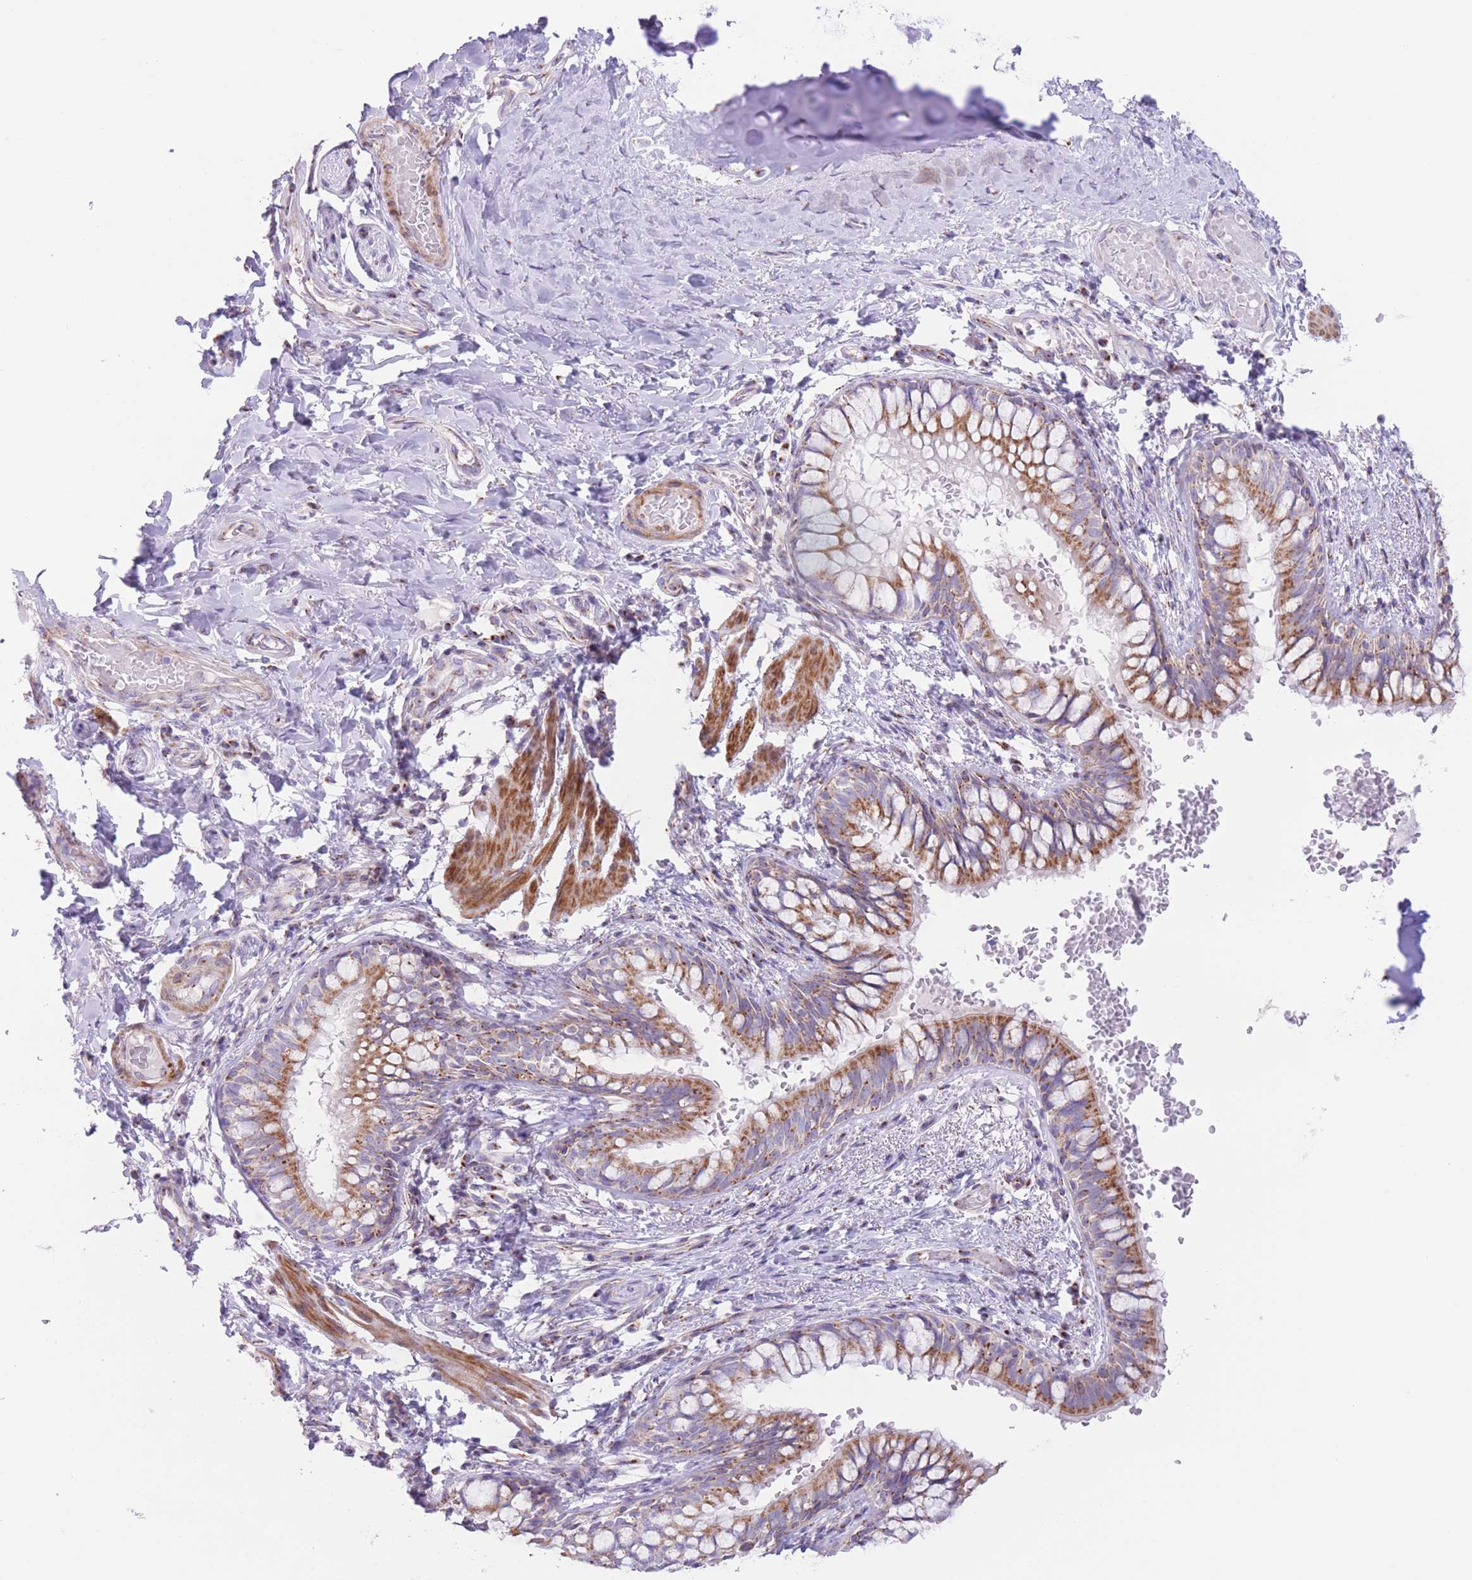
{"staining": {"intensity": "moderate", "quantity": ">75%", "location": "cytoplasmic/membranous"}, "tissue": "bronchus", "cell_type": "Respiratory epithelial cells", "image_type": "normal", "snomed": [{"axis": "morphology", "description": "Normal tissue, NOS"}, {"axis": "topography", "description": "Cartilage tissue"}, {"axis": "topography", "description": "Bronchus"}], "caption": "Respiratory epithelial cells show medium levels of moderate cytoplasmic/membranous staining in approximately >75% of cells in normal bronchus. Nuclei are stained in blue.", "gene": "MPND", "patient": {"sex": "female", "age": 36}}